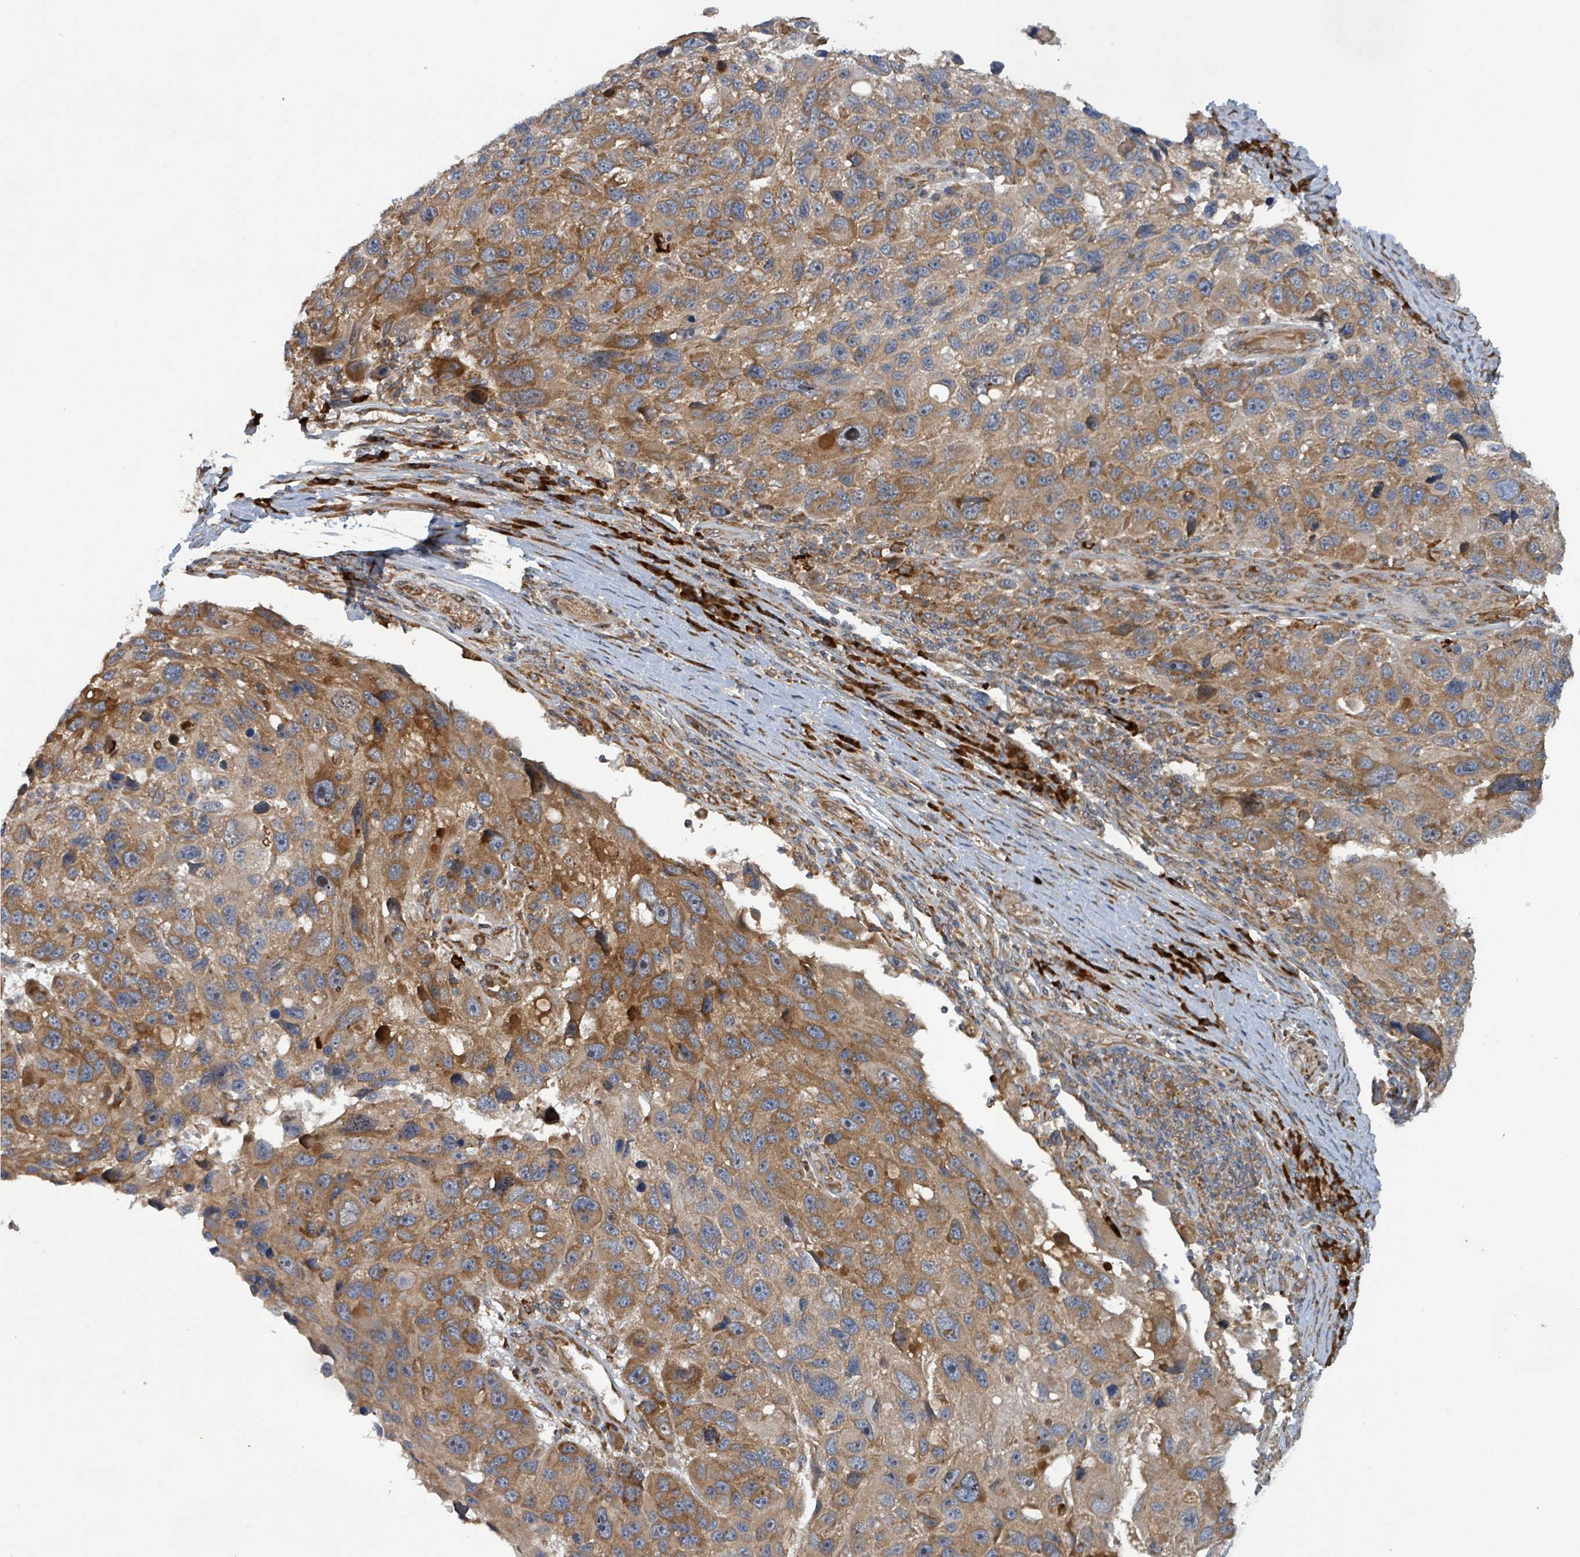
{"staining": {"intensity": "moderate", "quantity": ">75%", "location": "cytoplasmic/membranous"}, "tissue": "melanoma", "cell_type": "Tumor cells", "image_type": "cancer", "snomed": [{"axis": "morphology", "description": "Malignant melanoma, NOS"}, {"axis": "topography", "description": "Skin"}], "caption": "High-power microscopy captured an immunohistochemistry photomicrograph of melanoma, revealing moderate cytoplasmic/membranous expression in about >75% of tumor cells. (brown staining indicates protein expression, while blue staining denotes nuclei).", "gene": "OR51E1", "patient": {"sex": "male", "age": 53}}